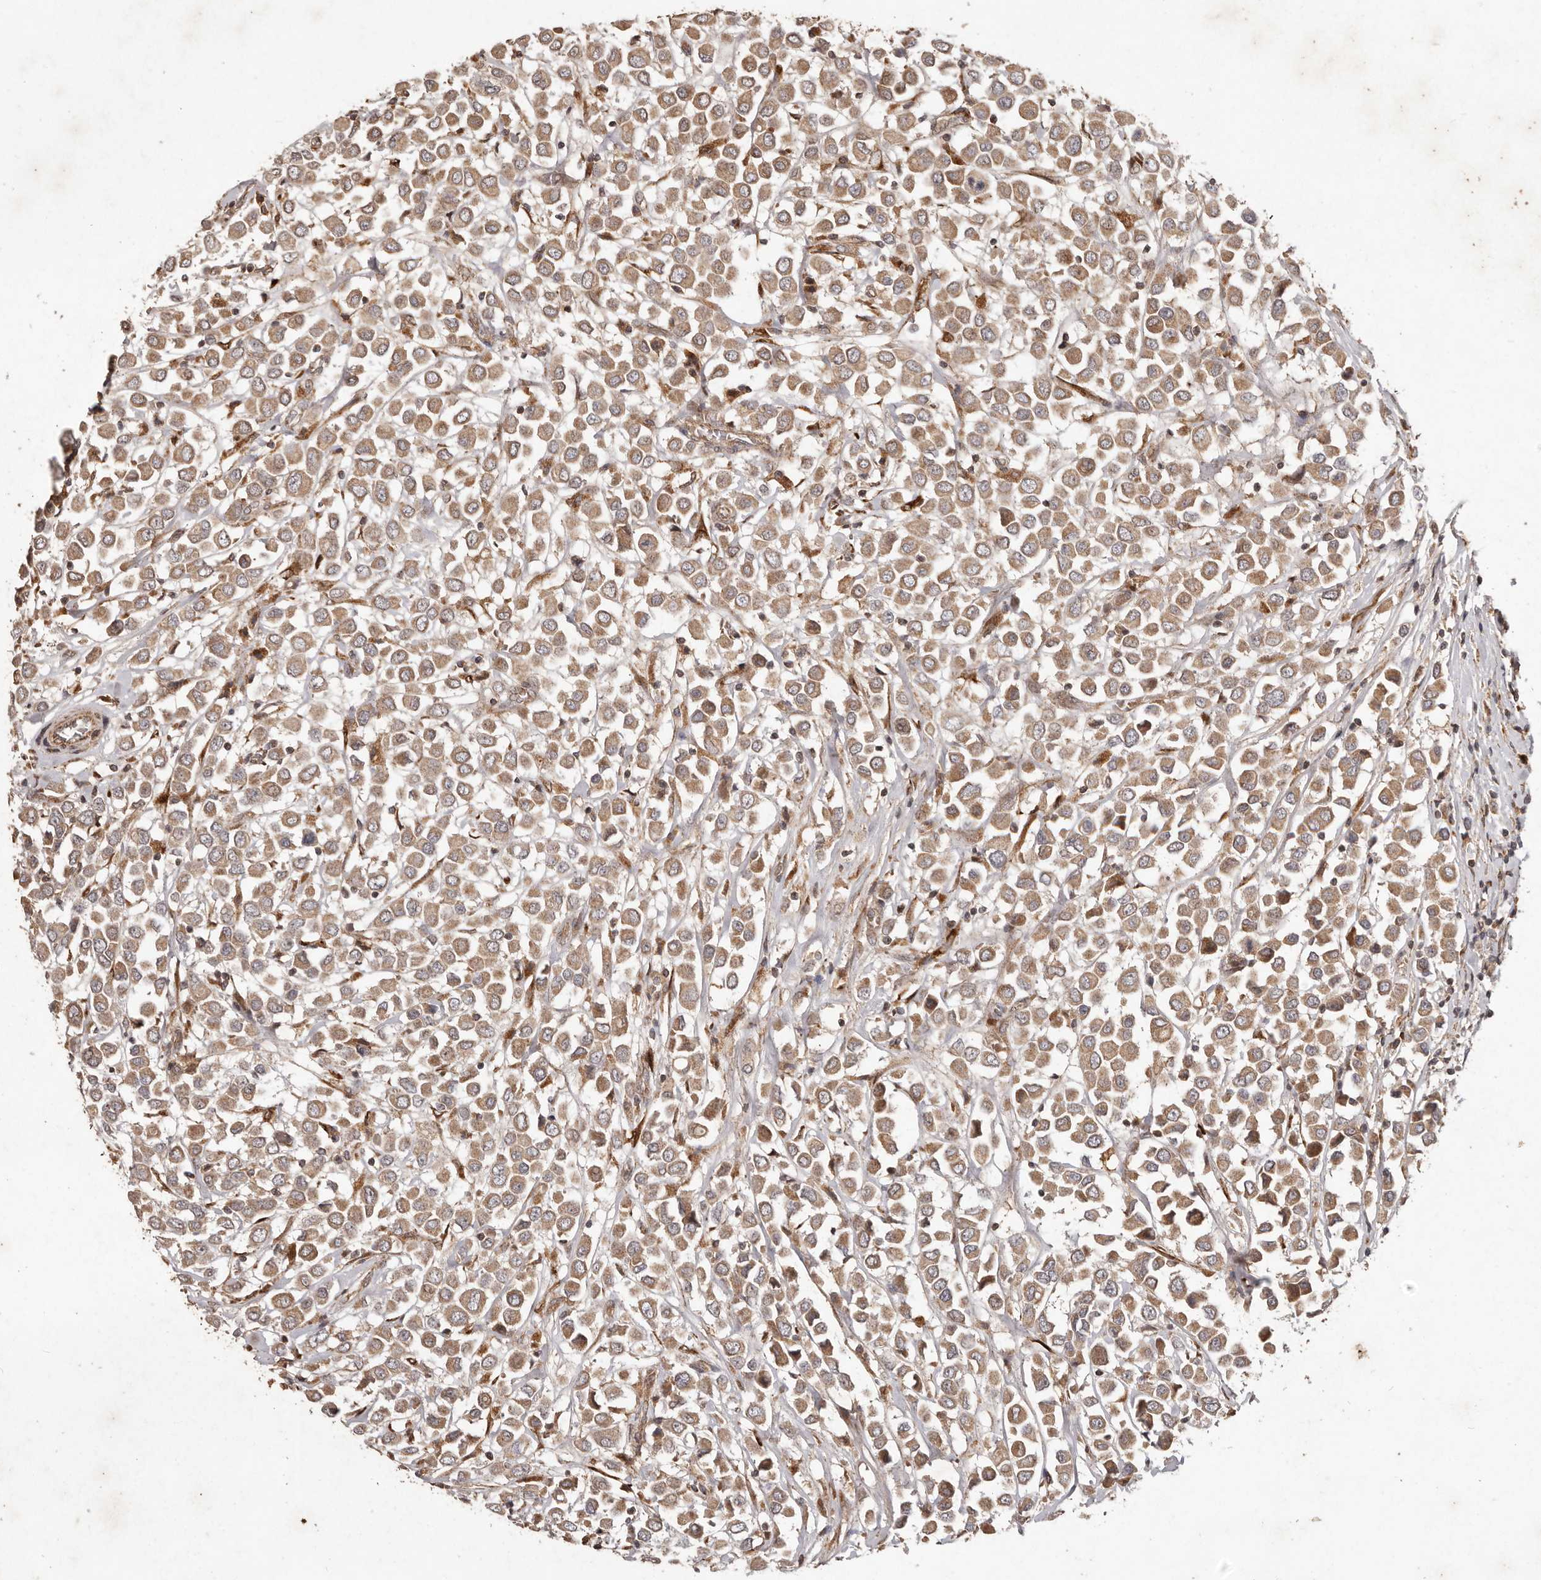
{"staining": {"intensity": "moderate", "quantity": ">75%", "location": "cytoplasmic/membranous"}, "tissue": "breast cancer", "cell_type": "Tumor cells", "image_type": "cancer", "snomed": [{"axis": "morphology", "description": "Duct carcinoma"}, {"axis": "topography", "description": "Breast"}], "caption": "Moderate cytoplasmic/membranous expression is seen in approximately >75% of tumor cells in breast cancer. The staining was performed using DAB (3,3'-diaminobenzidine) to visualize the protein expression in brown, while the nuclei were stained in blue with hematoxylin (Magnification: 20x).", "gene": "PLOD2", "patient": {"sex": "female", "age": 61}}